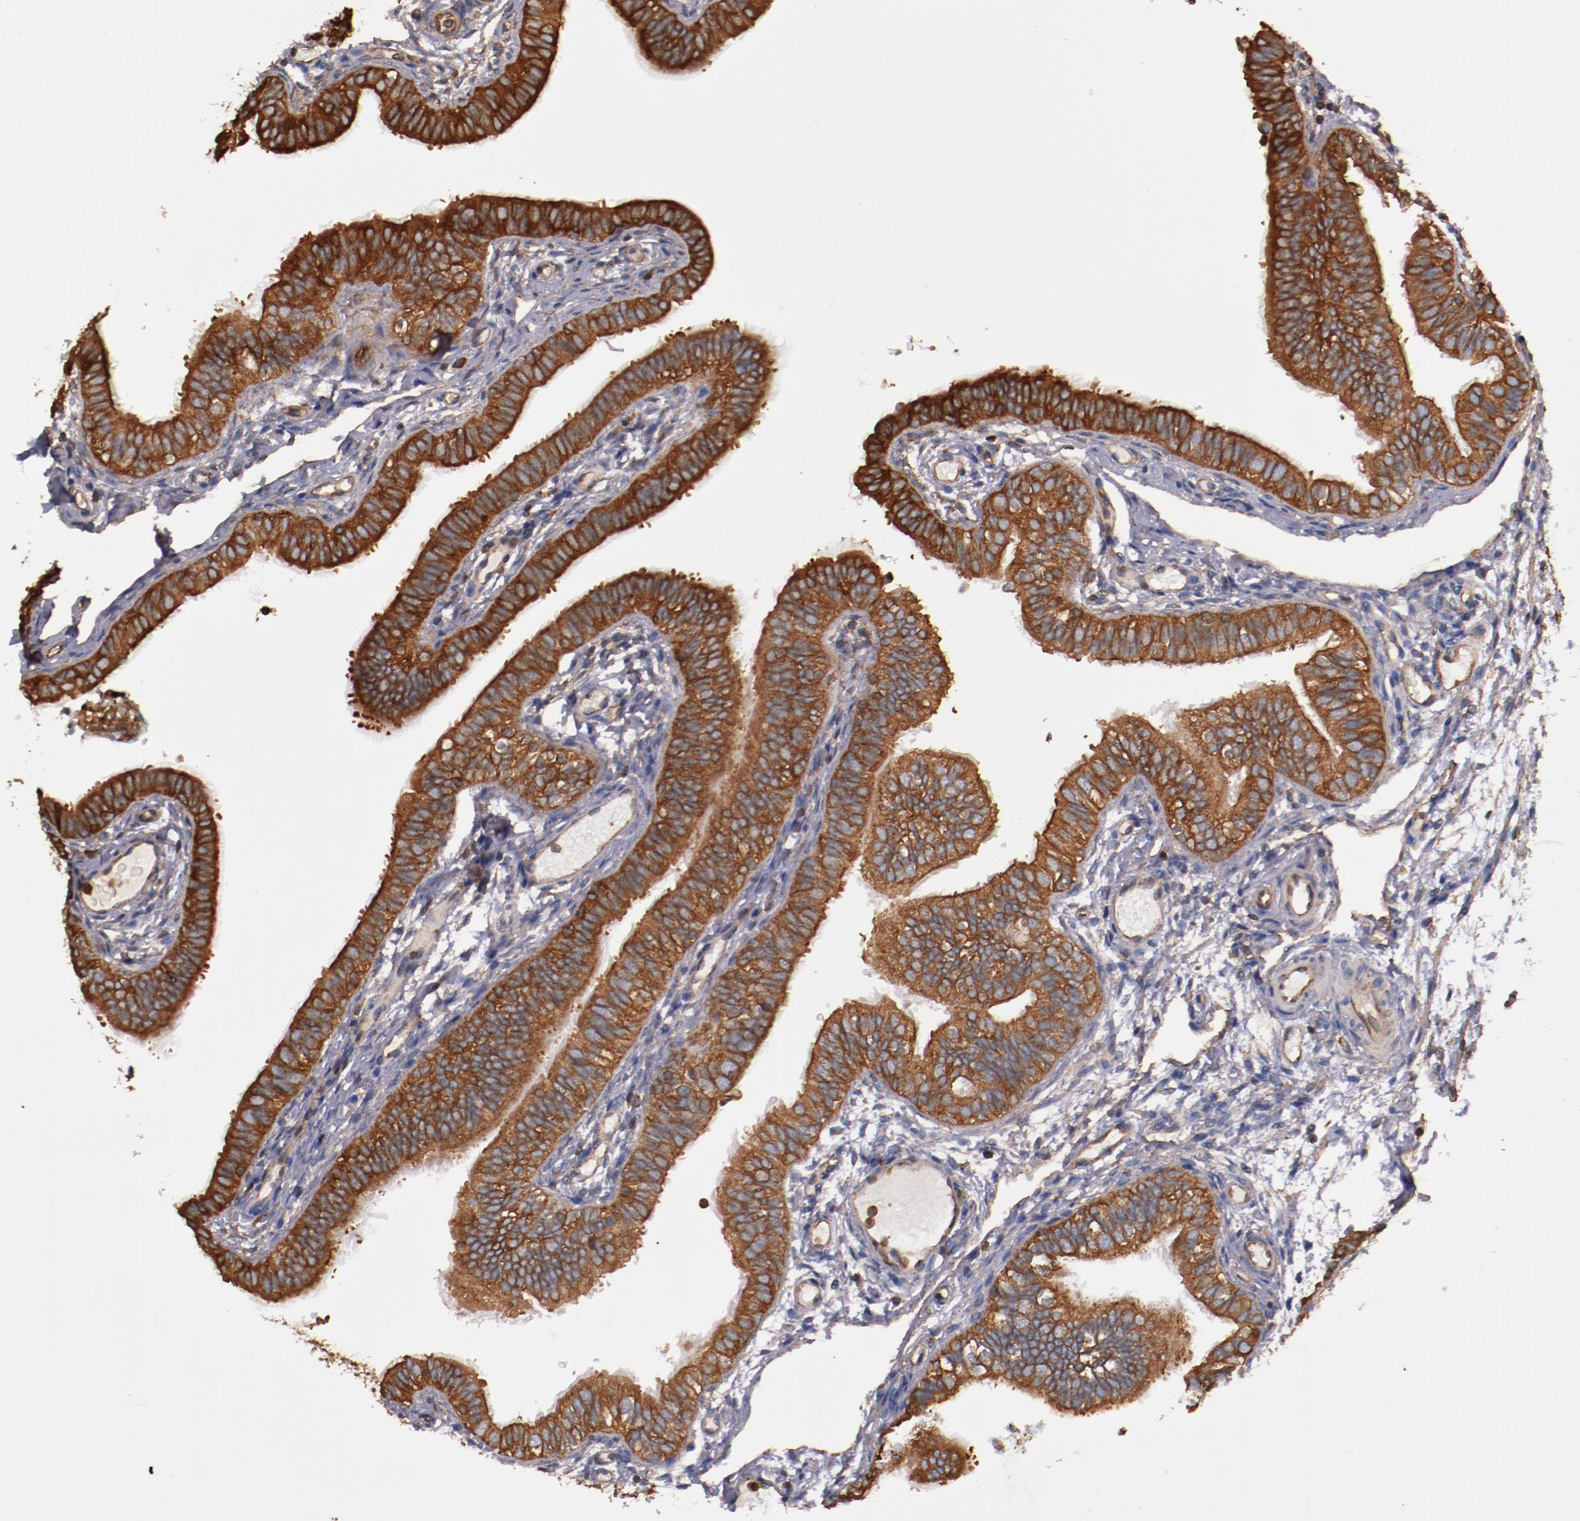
{"staining": {"intensity": "strong", "quantity": ">75%", "location": "cytoplasmic/membranous"}, "tissue": "fallopian tube", "cell_type": "Glandular cells", "image_type": "normal", "snomed": [{"axis": "morphology", "description": "Normal tissue, NOS"}, {"axis": "morphology", "description": "Dermoid, NOS"}, {"axis": "topography", "description": "Fallopian tube"}], "caption": "Fallopian tube stained for a protein displays strong cytoplasmic/membranous positivity in glandular cells. The protein of interest is stained brown, and the nuclei are stained in blue (DAB (3,3'-diaminobenzidine) IHC with brightfield microscopy, high magnification).", "gene": "TMOD3", "patient": {"sex": "female", "age": 33}}